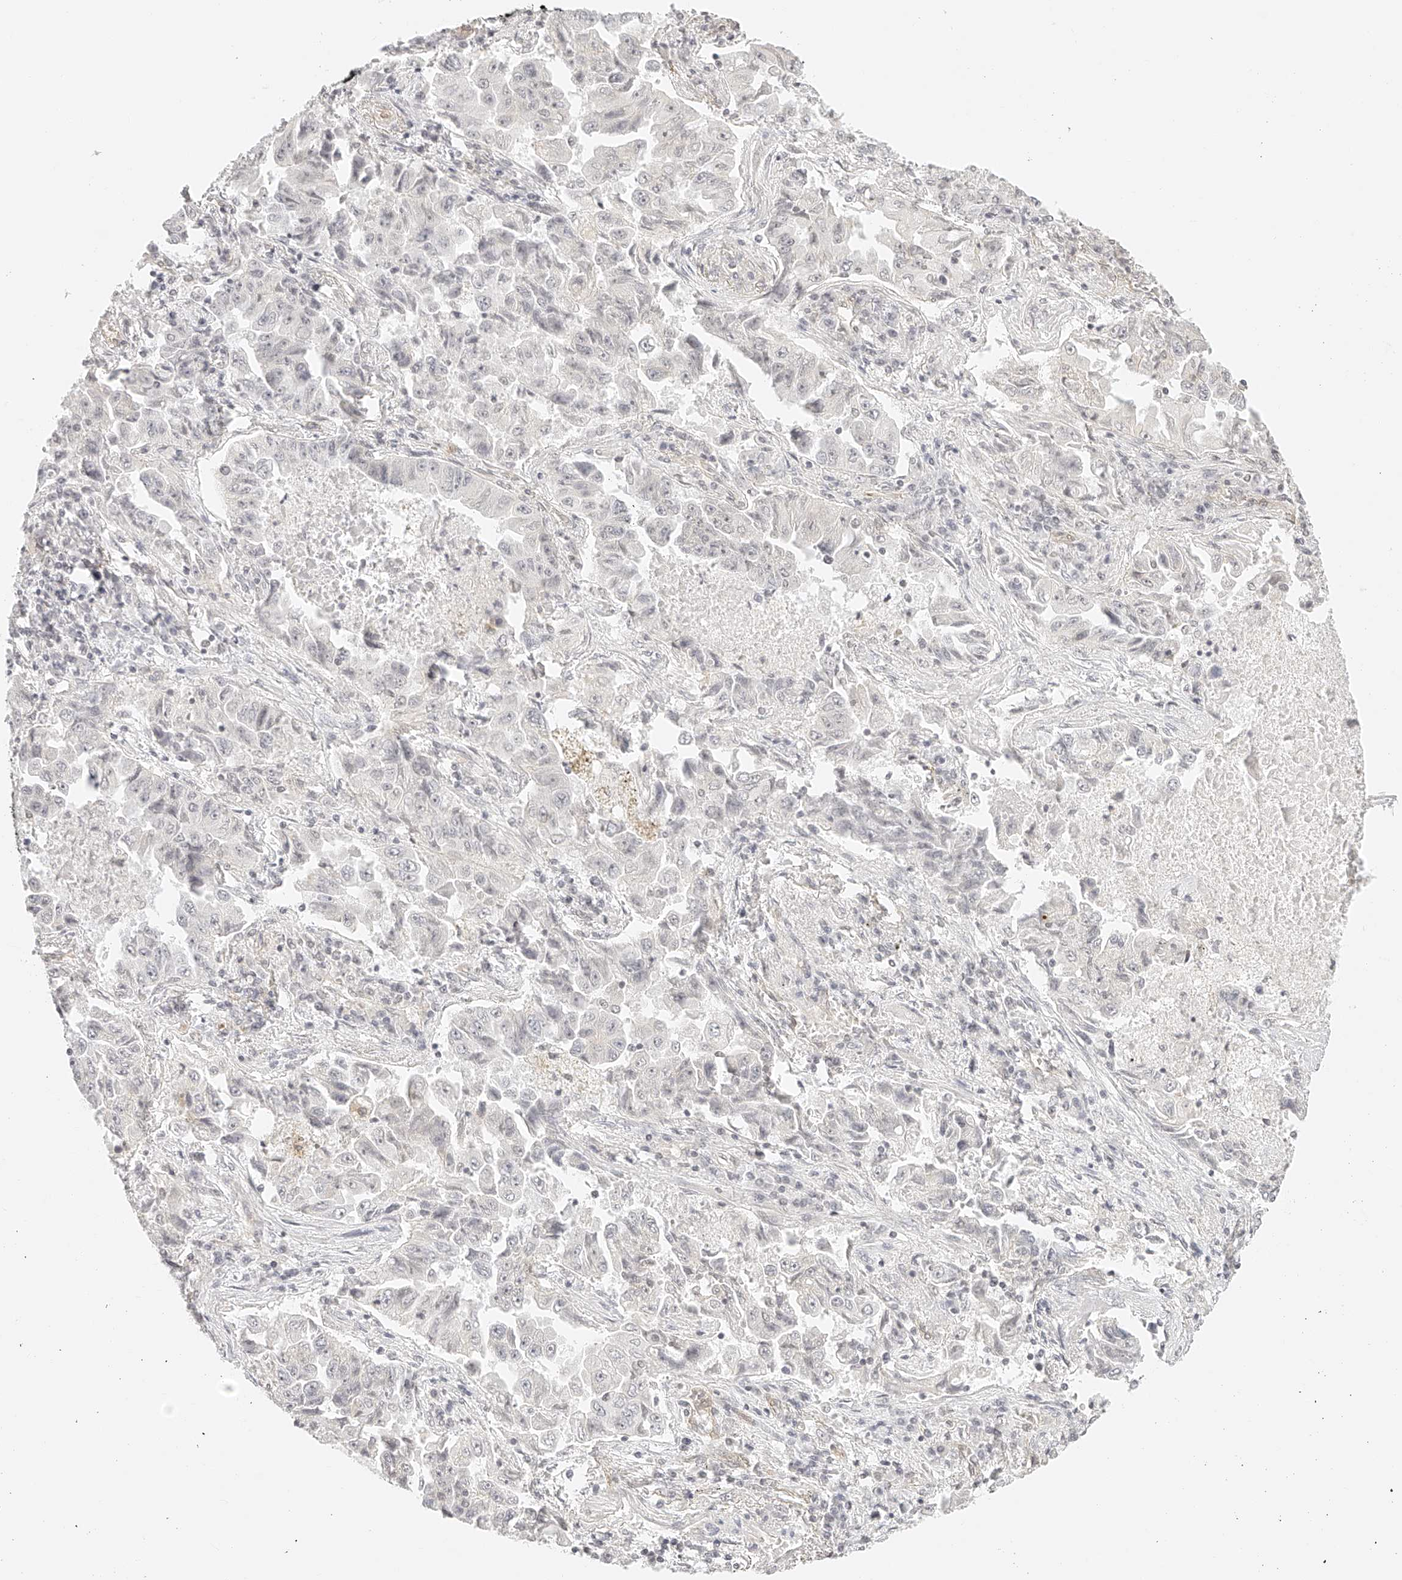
{"staining": {"intensity": "negative", "quantity": "none", "location": "none"}, "tissue": "lung cancer", "cell_type": "Tumor cells", "image_type": "cancer", "snomed": [{"axis": "morphology", "description": "Adenocarcinoma, NOS"}, {"axis": "topography", "description": "Lung"}], "caption": "There is no significant positivity in tumor cells of lung adenocarcinoma. The staining is performed using DAB (3,3'-diaminobenzidine) brown chromogen with nuclei counter-stained in using hematoxylin.", "gene": "ZFP69", "patient": {"sex": "female", "age": 51}}